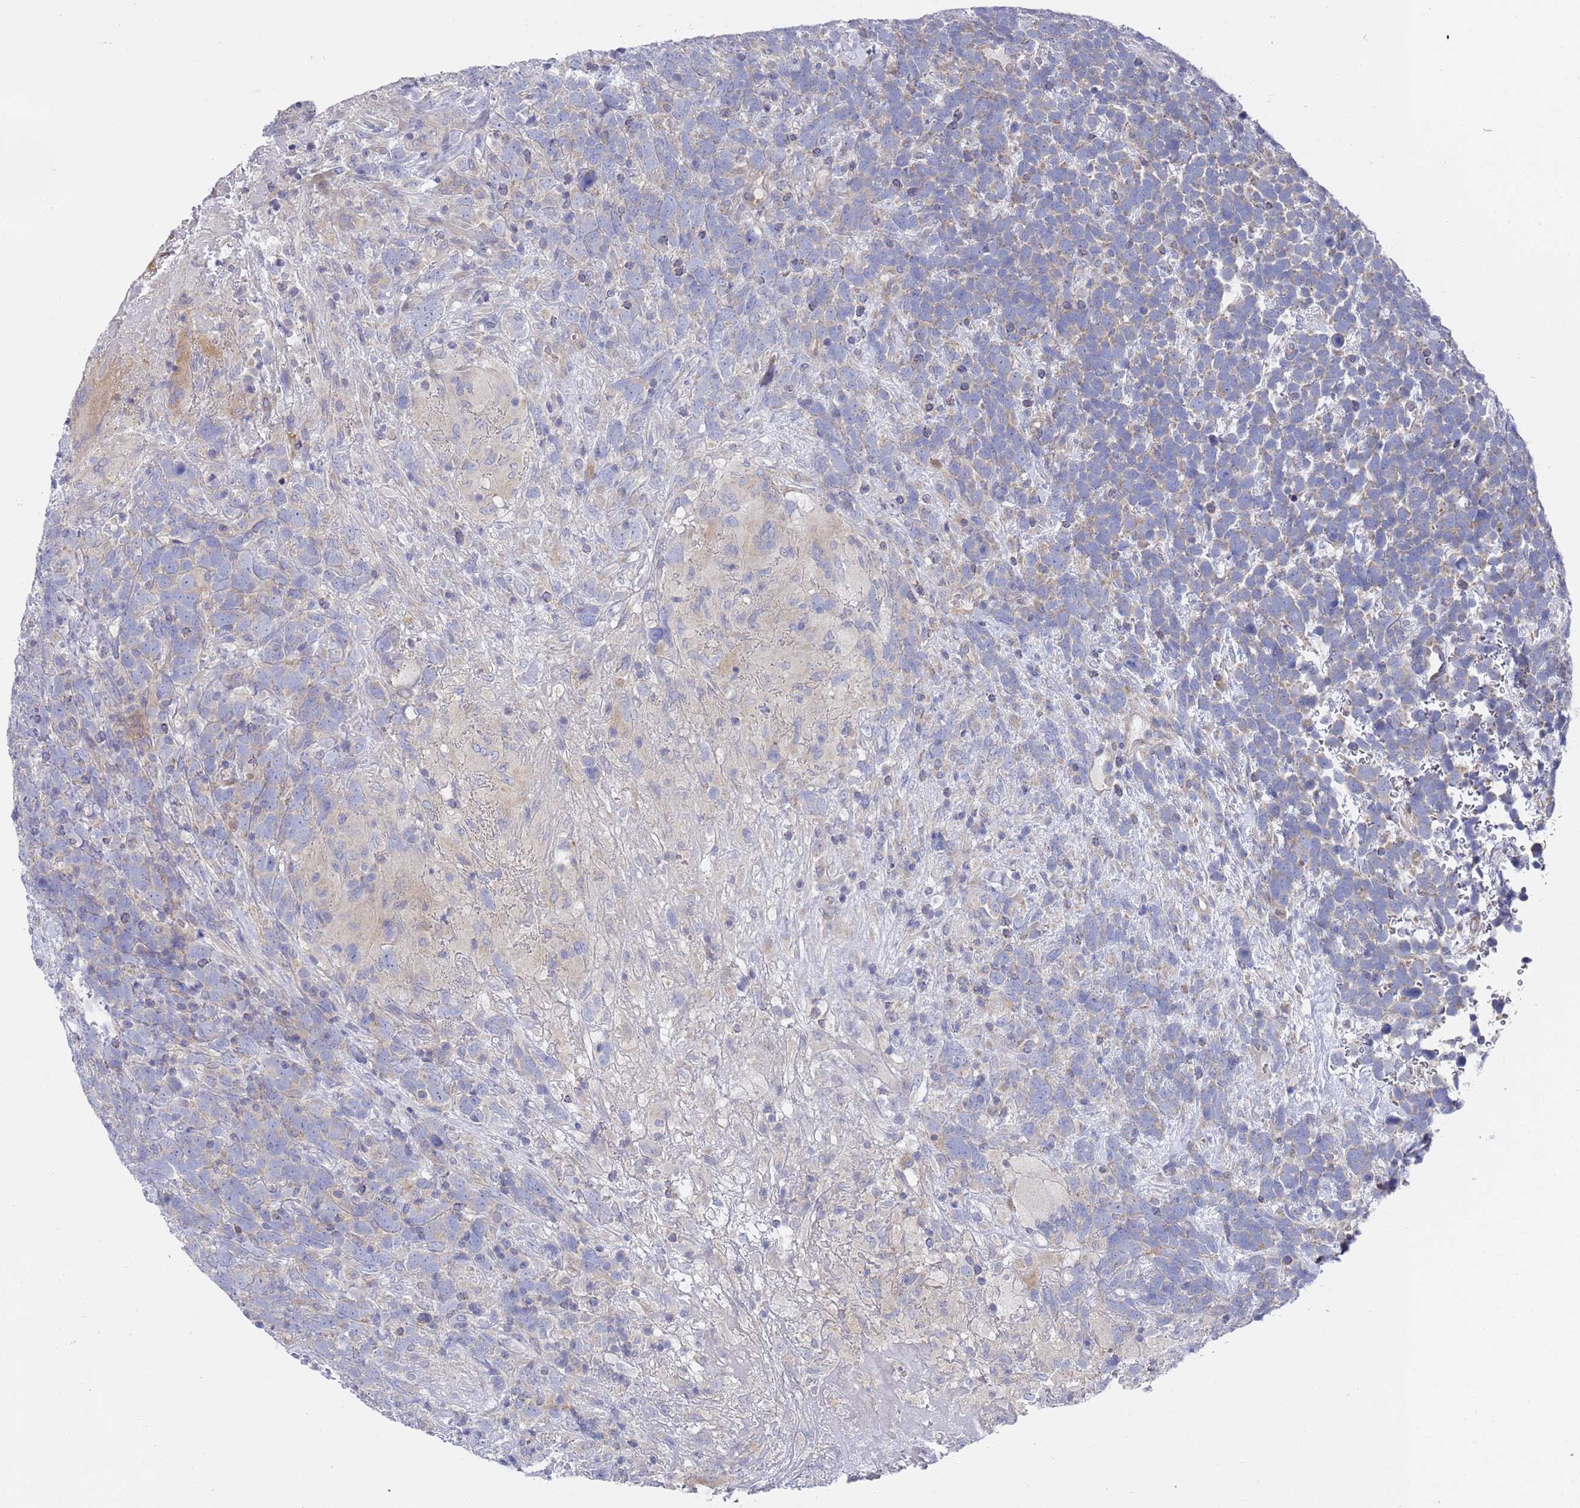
{"staining": {"intensity": "negative", "quantity": "none", "location": "none"}, "tissue": "urothelial cancer", "cell_type": "Tumor cells", "image_type": "cancer", "snomed": [{"axis": "morphology", "description": "Urothelial carcinoma, High grade"}, {"axis": "topography", "description": "Urinary bladder"}], "caption": "Tumor cells are negative for protein expression in human urothelial cancer.", "gene": "SCAPER", "patient": {"sex": "female", "age": 82}}